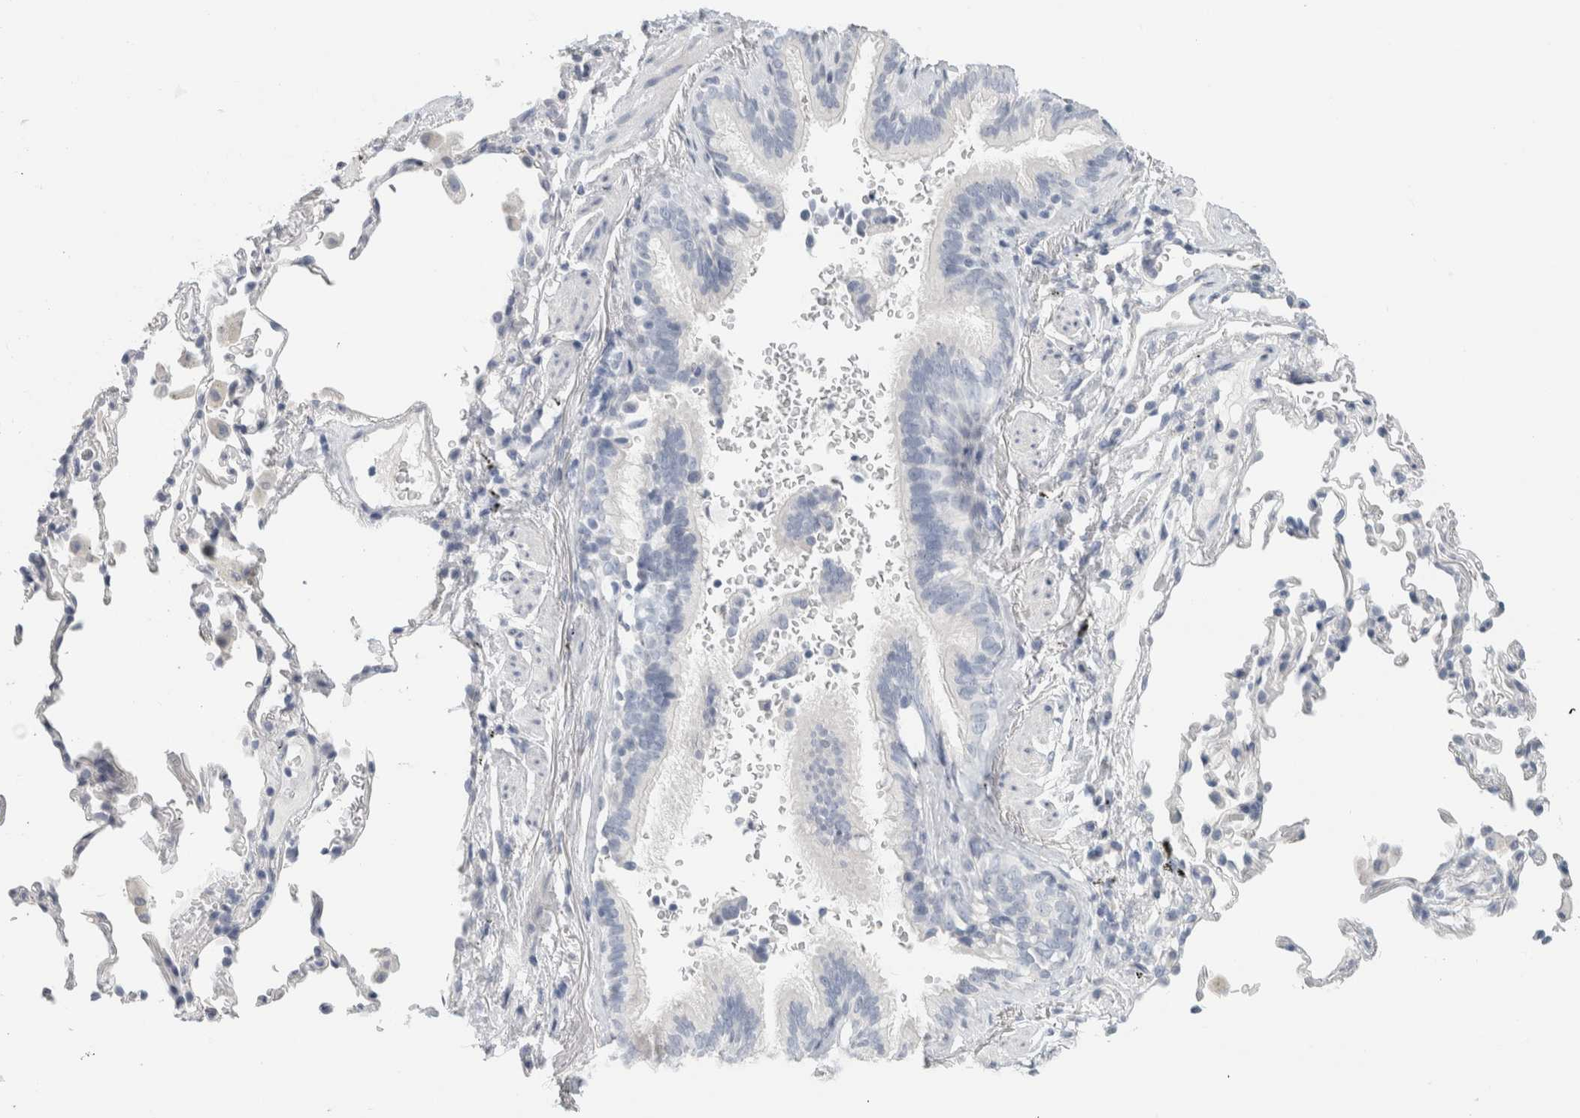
{"staining": {"intensity": "negative", "quantity": "none", "location": "none"}, "tissue": "bronchus", "cell_type": "Respiratory epithelial cells", "image_type": "normal", "snomed": [{"axis": "morphology", "description": "Normal tissue, NOS"}, {"axis": "morphology", "description": "Inflammation, NOS"}, {"axis": "topography", "description": "Bronchus"}], "caption": "This is a micrograph of immunohistochemistry (IHC) staining of normal bronchus, which shows no positivity in respiratory epithelial cells.", "gene": "SLC6A1", "patient": {"sex": "male", "age": 69}}